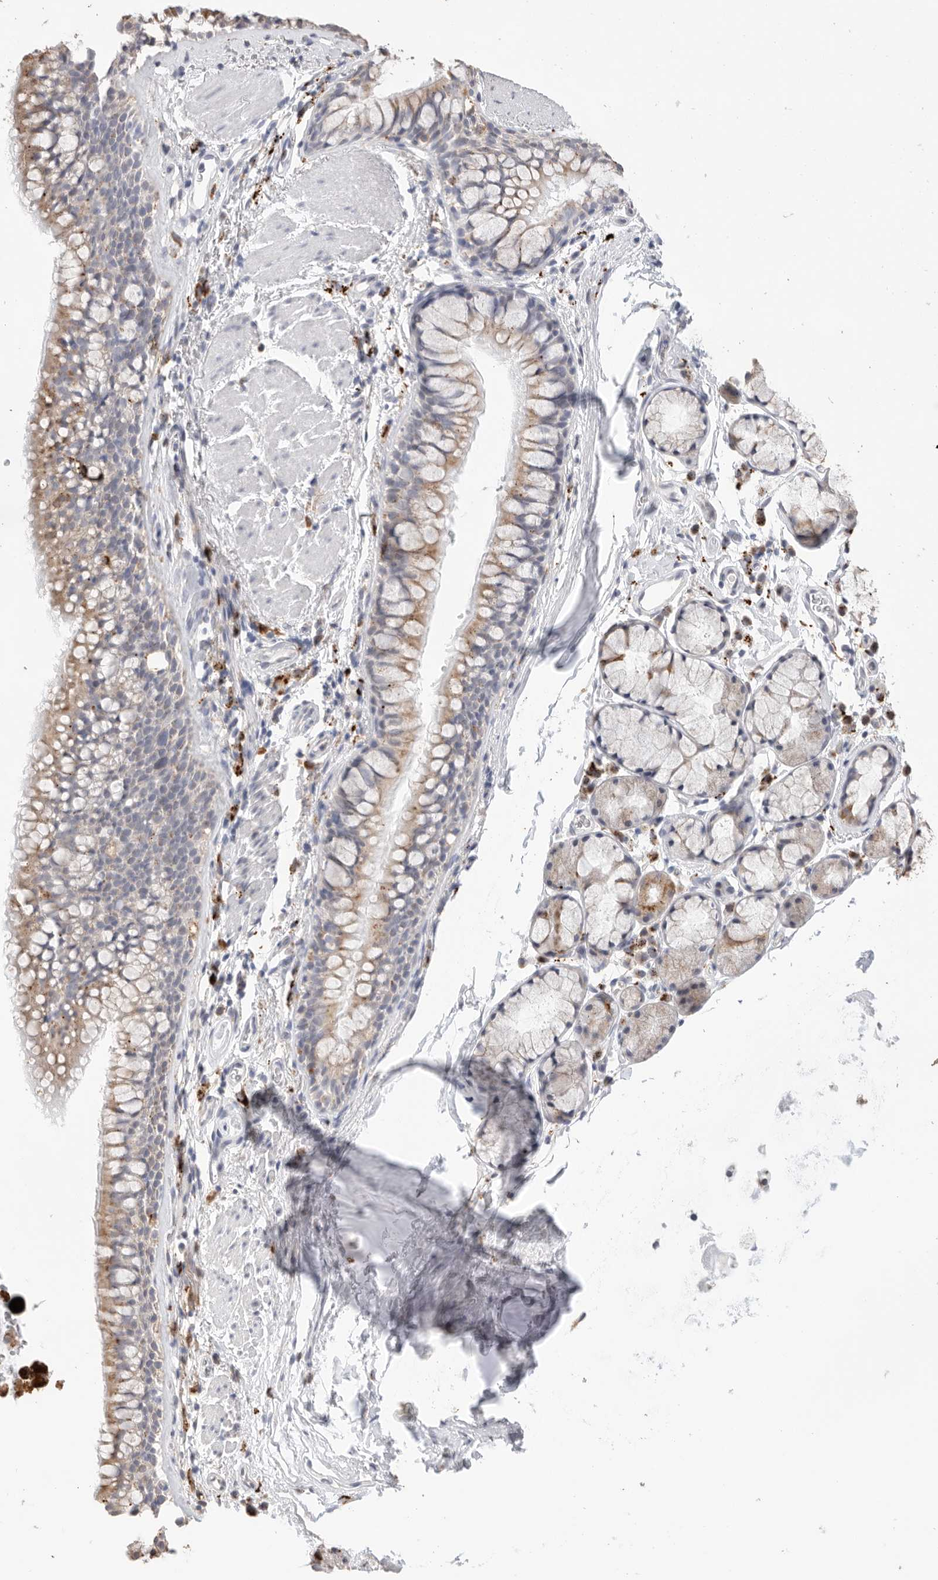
{"staining": {"intensity": "weak", "quantity": ">75%", "location": "cytoplasmic/membranous"}, "tissue": "bronchus", "cell_type": "Respiratory epithelial cells", "image_type": "normal", "snomed": [{"axis": "morphology", "description": "Normal tissue, NOS"}, {"axis": "topography", "description": "Cartilage tissue"}, {"axis": "topography", "description": "Bronchus"}], "caption": "IHC (DAB) staining of benign bronchus demonstrates weak cytoplasmic/membranous protein positivity in approximately >75% of respiratory epithelial cells.", "gene": "GGH", "patient": {"sex": "female", "age": 53}}